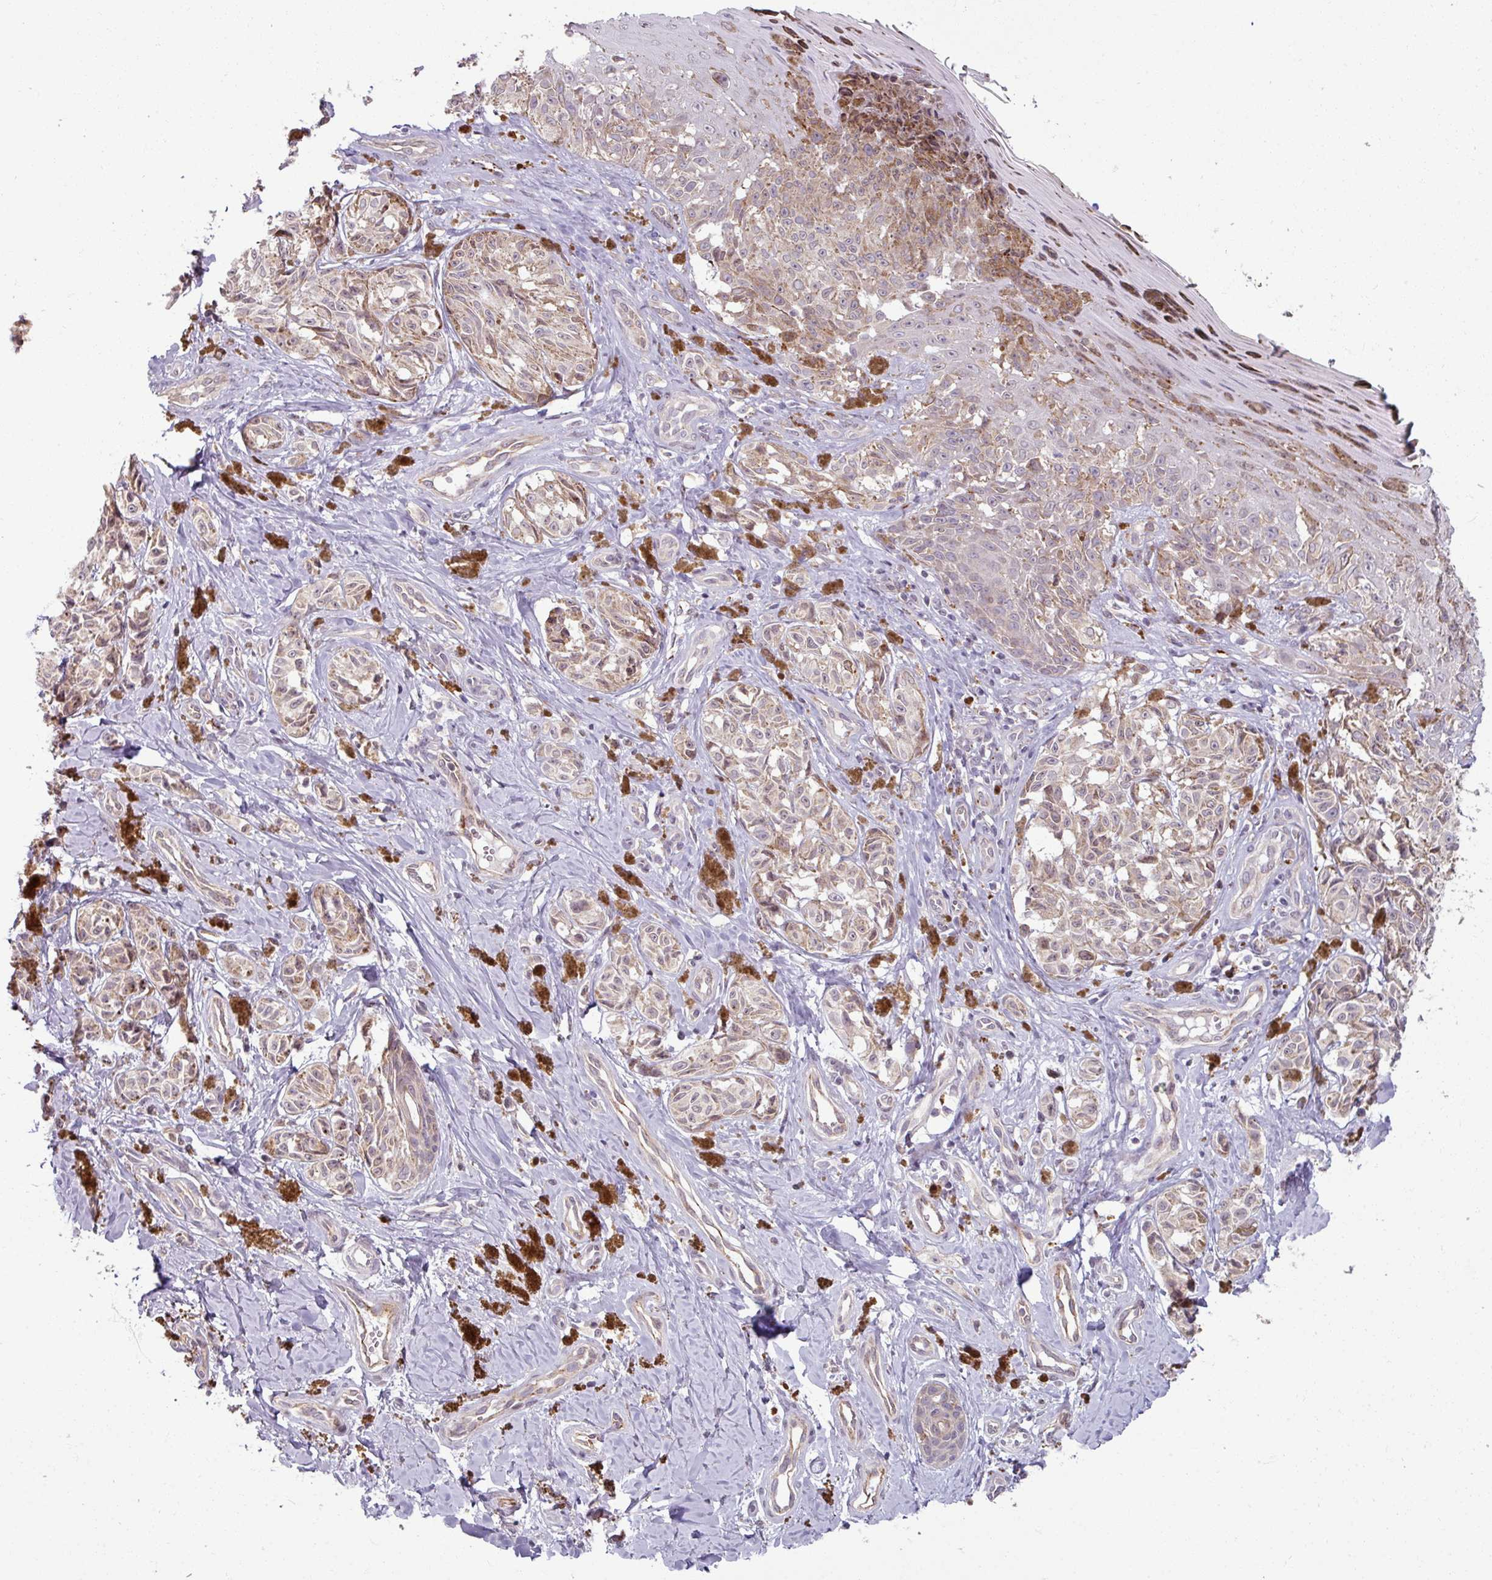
{"staining": {"intensity": "weak", "quantity": "<25%", "location": "cytoplasmic/membranous"}, "tissue": "melanoma", "cell_type": "Tumor cells", "image_type": "cancer", "snomed": [{"axis": "morphology", "description": "Malignant melanoma, NOS"}, {"axis": "topography", "description": "Skin"}], "caption": "The immunohistochemistry (IHC) micrograph has no significant expression in tumor cells of malignant melanoma tissue.", "gene": "MAGT1", "patient": {"sex": "female", "age": 65}}